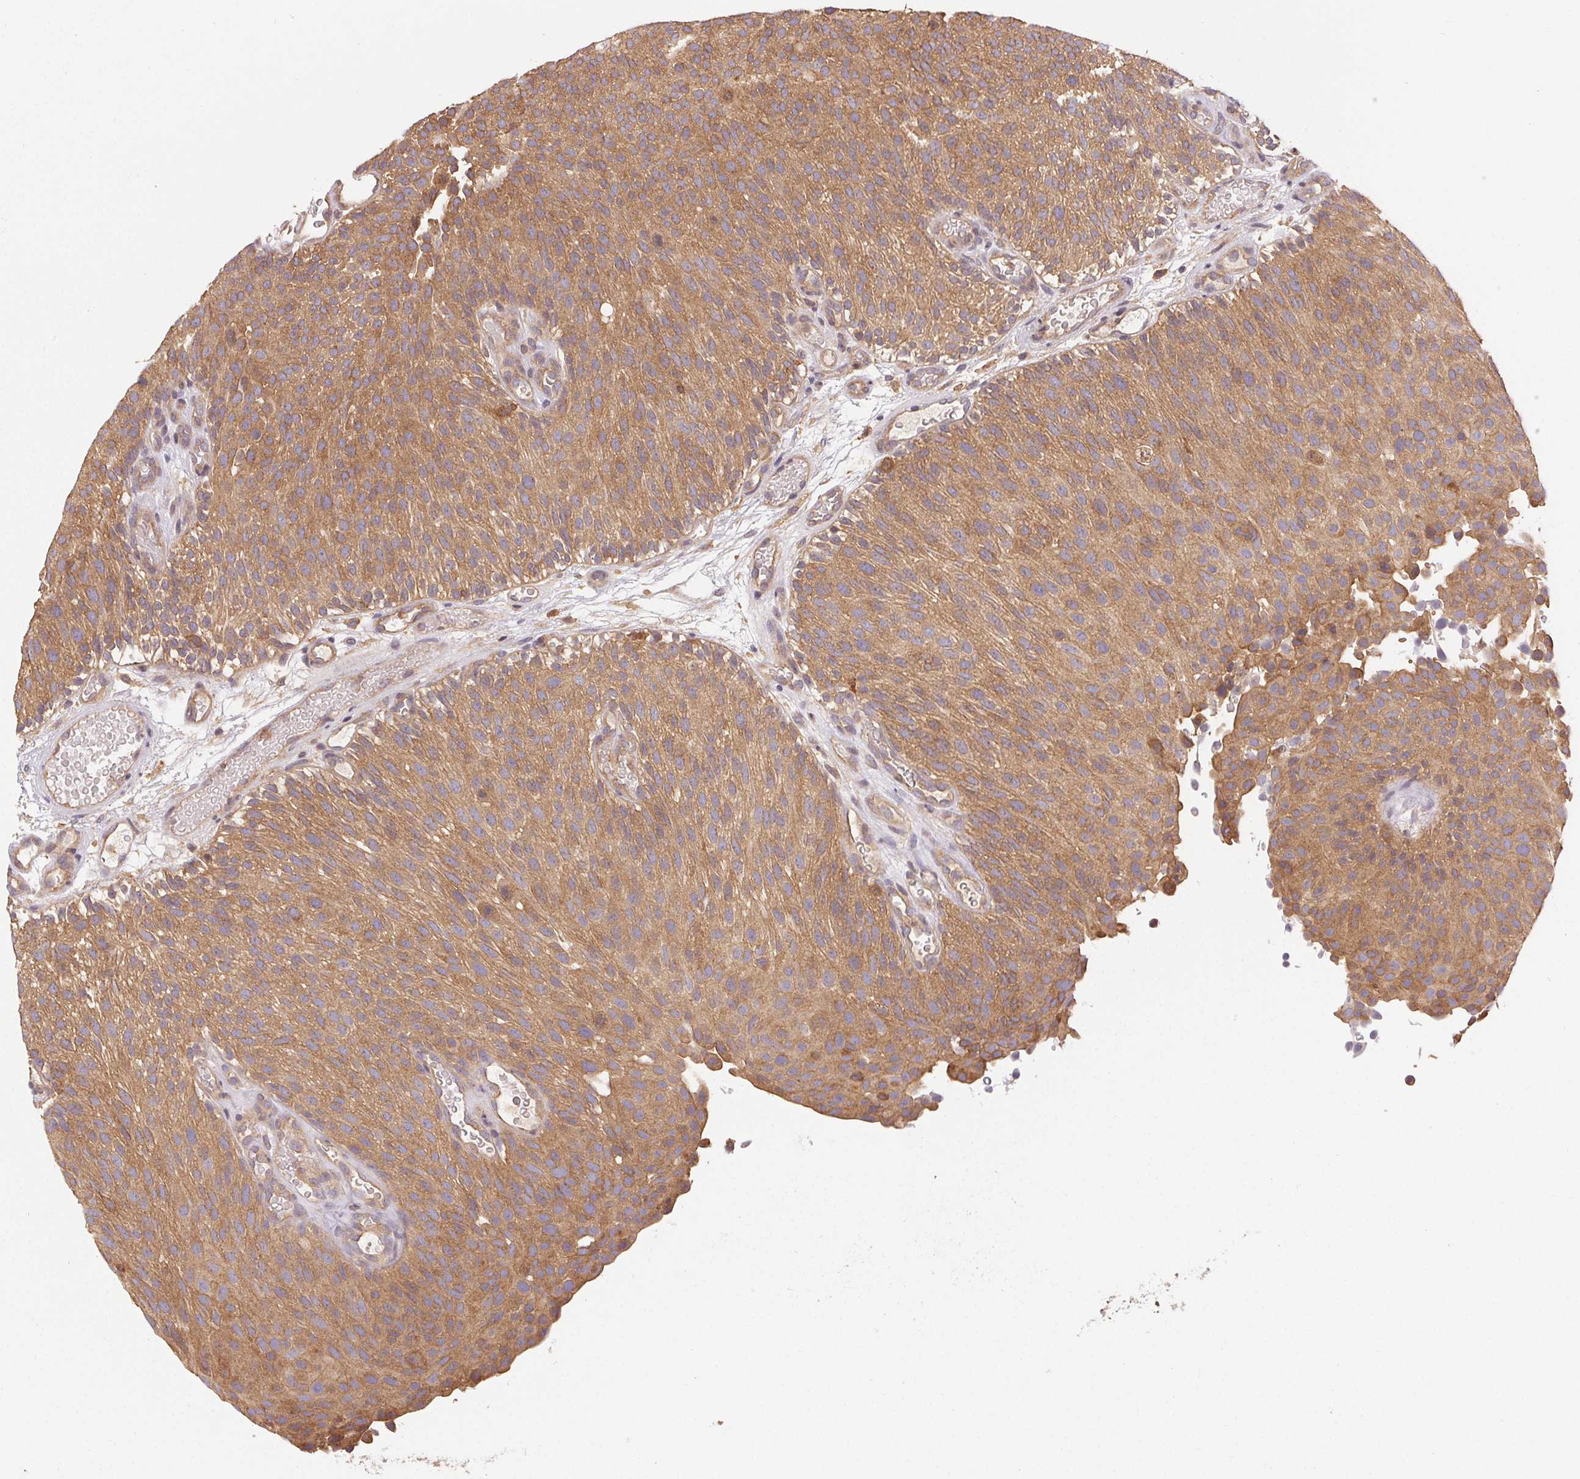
{"staining": {"intensity": "moderate", "quantity": ">75%", "location": "cytoplasmic/membranous"}, "tissue": "urothelial cancer", "cell_type": "Tumor cells", "image_type": "cancer", "snomed": [{"axis": "morphology", "description": "Urothelial carcinoma, Low grade"}, {"axis": "topography", "description": "Urinary bladder"}], "caption": "Moderate cytoplasmic/membranous positivity is identified in about >75% of tumor cells in urothelial cancer.", "gene": "GDI2", "patient": {"sex": "male", "age": 78}}